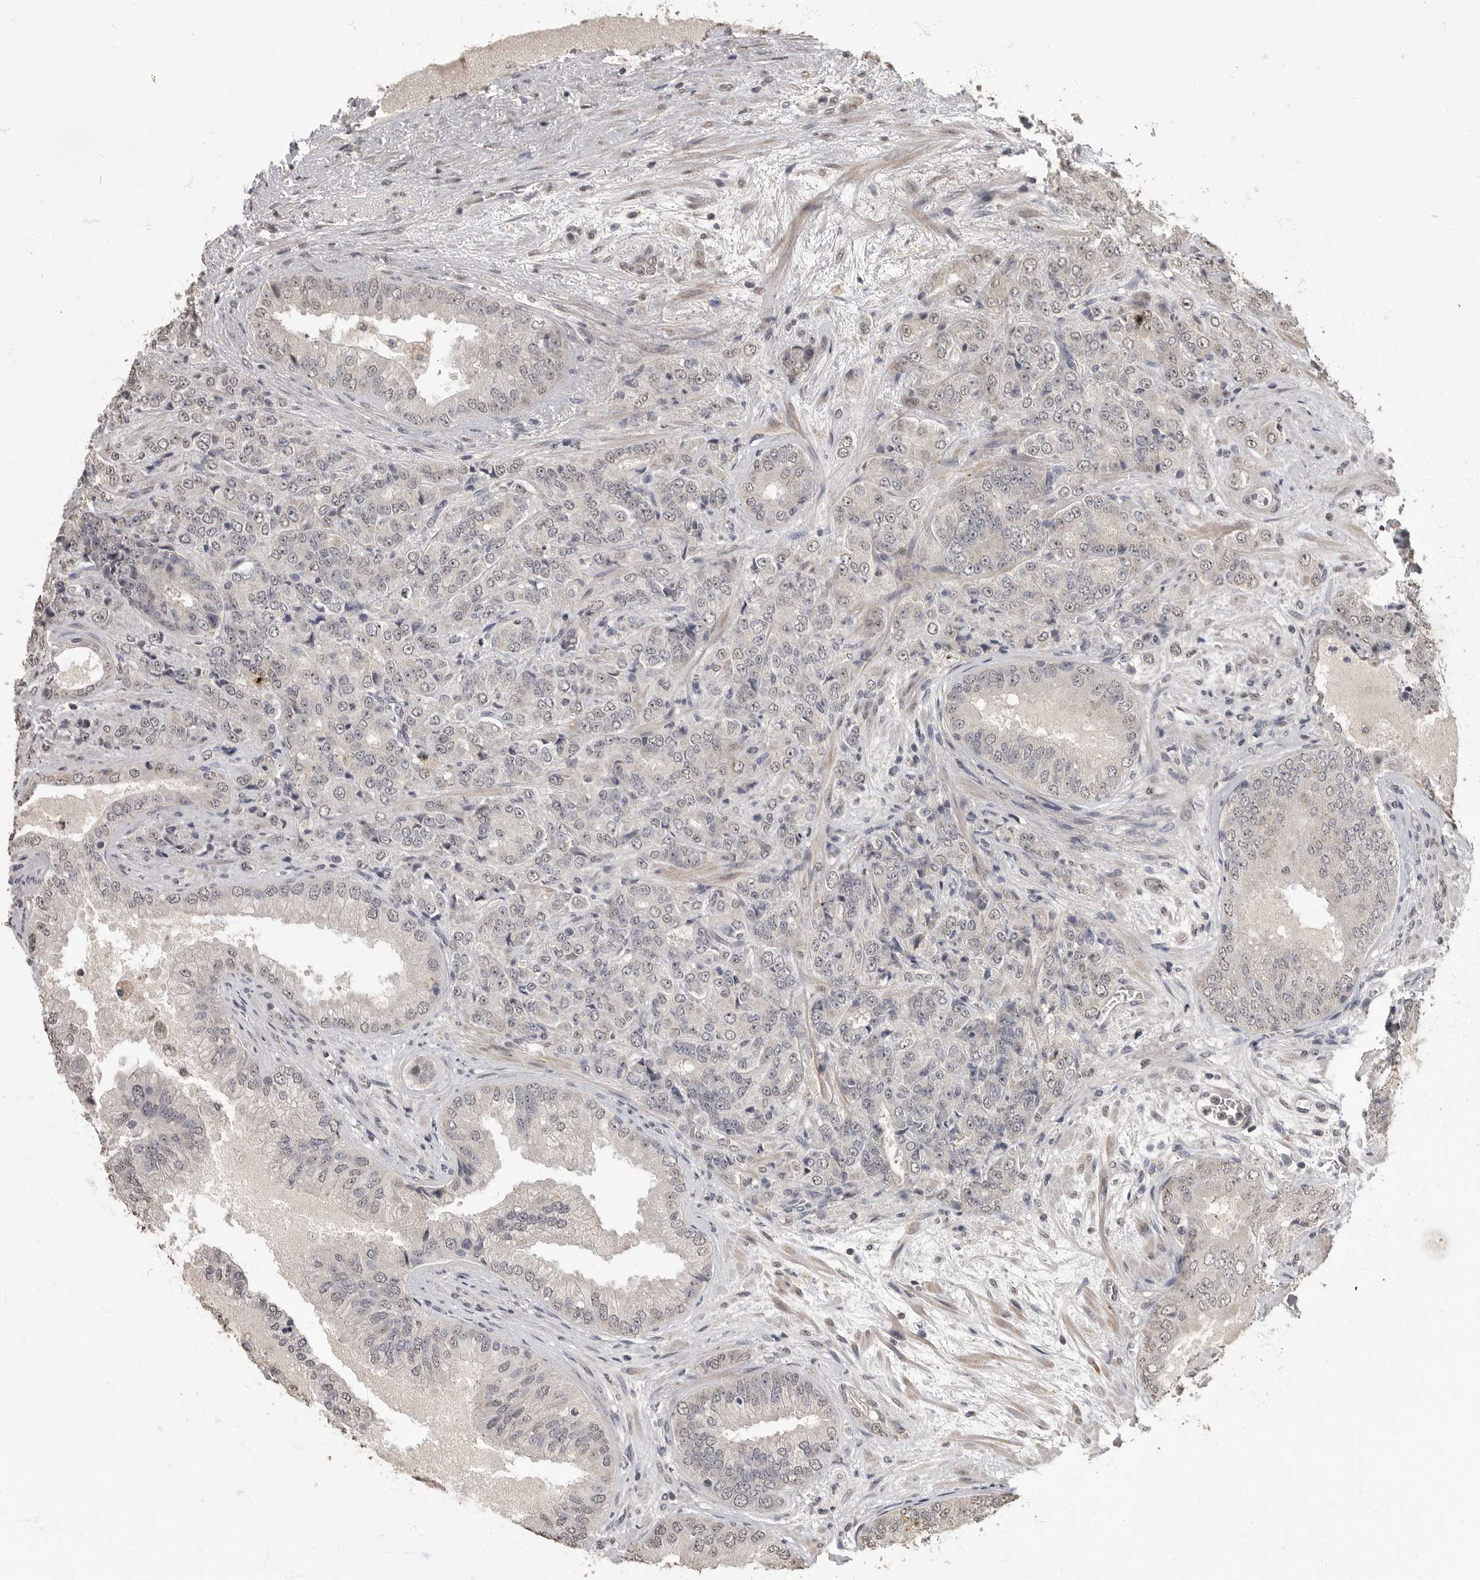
{"staining": {"intensity": "negative", "quantity": "none", "location": "none"}, "tissue": "prostate cancer", "cell_type": "Tumor cells", "image_type": "cancer", "snomed": [{"axis": "morphology", "description": "Adenocarcinoma, High grade"}, {"axis": "topography", "description": "Prostate"}], "caption": "An immunohistochemistry (IHC) photomicrograph of adenocarcinoma (high-grade) (prostate) is shown. There is no staining in tumor cells of adenocarcinoma (high-grade) (prostate). (Brightfield microscopy of DAB (3,3'-diaminobenzidine) IHC at high magnification).", "gene": "MAFG", "patient": {"sex": "male", "age": 58}}